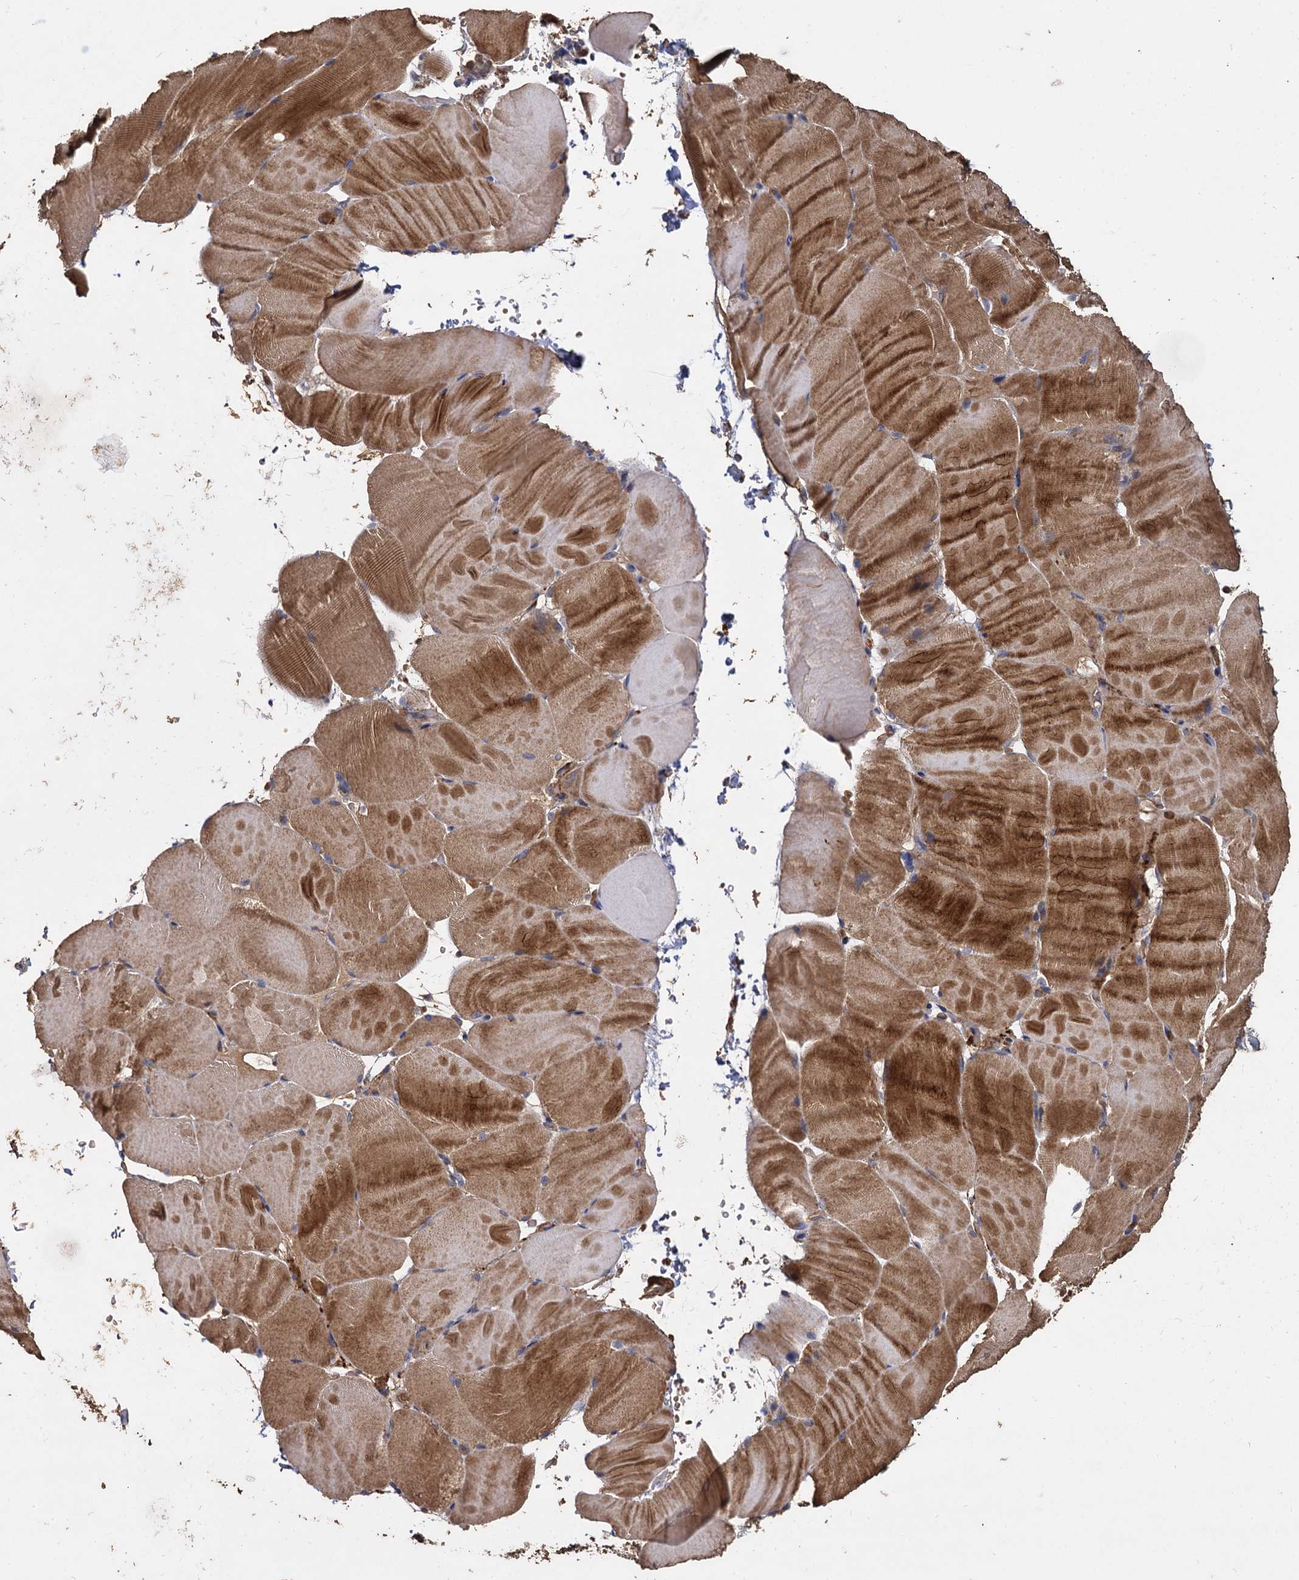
{"staining": {"intensity": "moderate", "quantity": ">75%", "location": "cytoplasmic/membranous"}, "tissue": "skeletal muscle", "cell_type": "Myocytes", "image_type": "normal", "snomed": [{"axis": "morphology", "description": "Normal tissue, NOS"}, {"axis": "topography", "description": "Skeletal muscle"}, {"axis": "topography", "description": "Parathyroid gland"}], "caption": "Myocytes demonstrate moderate cytoplasmic/membranous staining in about >75% of cells in normal skeletal muscle.", "gene": "GCLC", "patient": {"sex": "female", "age": 37}}